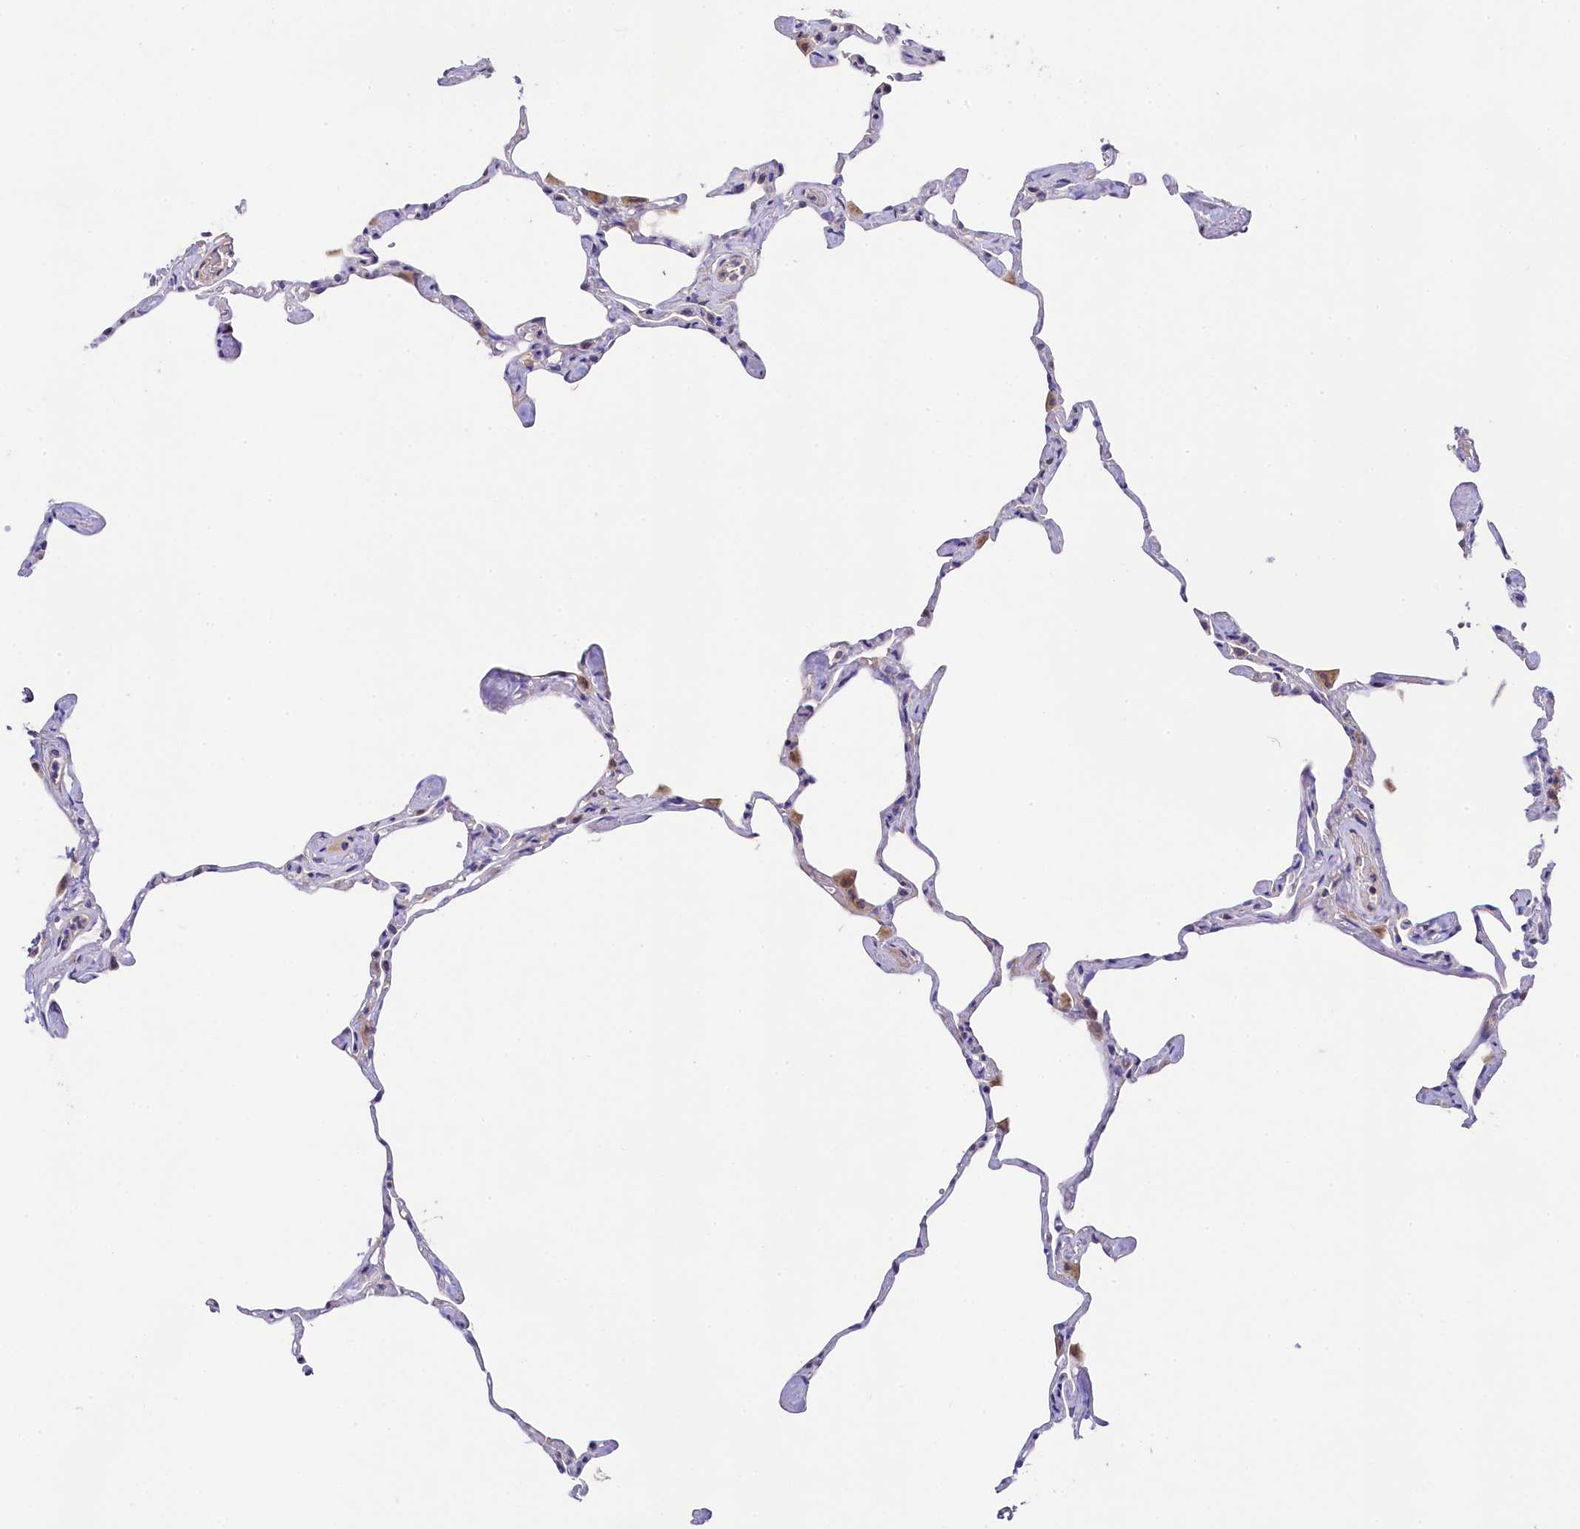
{"staining": {"intensity": "negative", "quantity": "none", "location": "none"}, "tissue": "lung", "cell_type": "Alveolar cells", "image_type": "normal", "snomed": [{"axis": "morphology", "description": "Normal tissue, NOS"}, {"axis": "topography", "description": "Lung"}], "caption": "Immunohistochemistry micrograph of benign human lung stained for a protein (brown), which displays no expression in alveolar cells.", "gene": "FXYD6", "patient": {"sex": "male", "age": 65}}